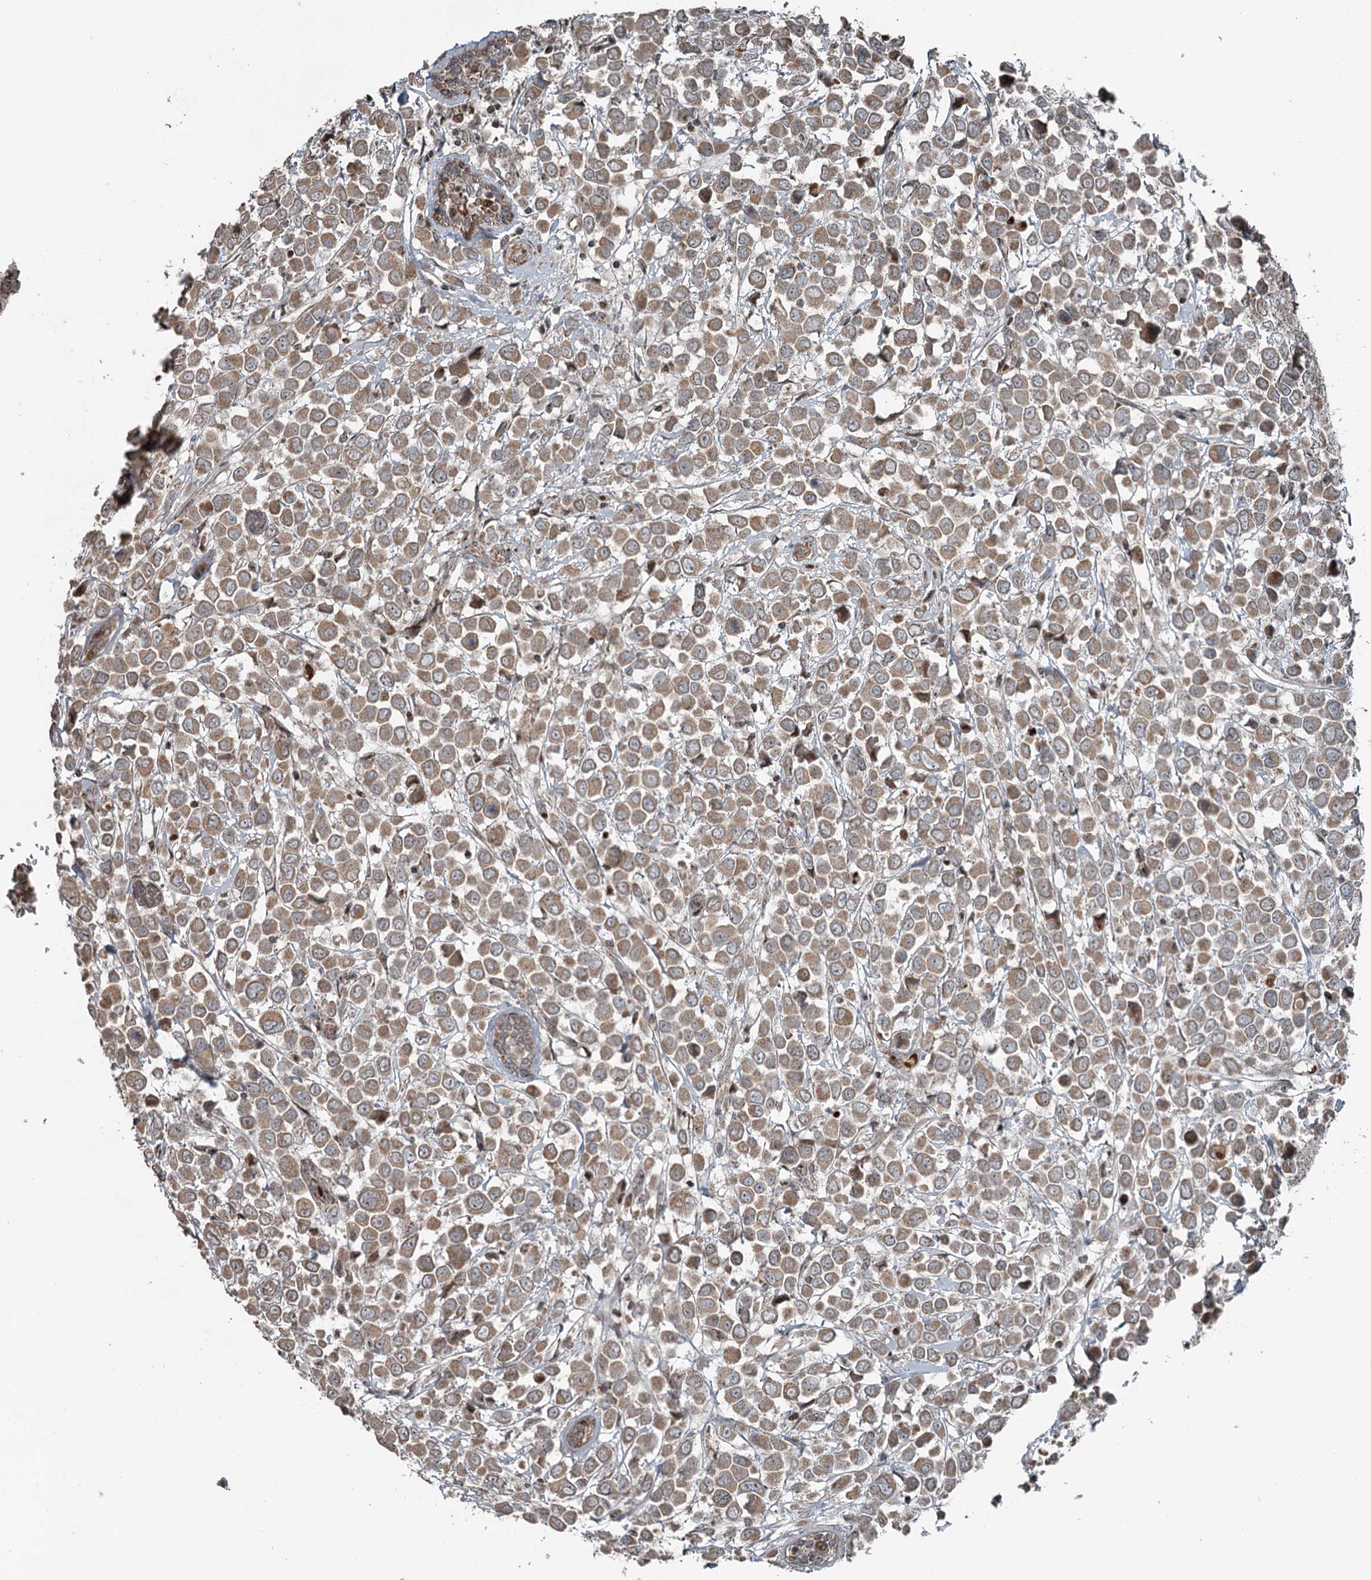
{"staining": {"intensity": "moderate", "quantity": ">75%", "location": "cytoplasmic/membranous"}, "tissue": "breast cancer", "cell_type": "Tumor cells", "image_type": "cancer", "snomed": [{"axis": "morphology", "description": "Duct carcinoma"}, {"axis": "topography", "description": "Breast"}], "caption": "Human breast cancer (intraductal carcinoma) stained for a protein (brown) displays moderate cytoplasmic/membranous positive positivity in approximately >75% of tumor cells.", "gene": "RASSF8", "patient": {"sex": "female", "age": 61}}